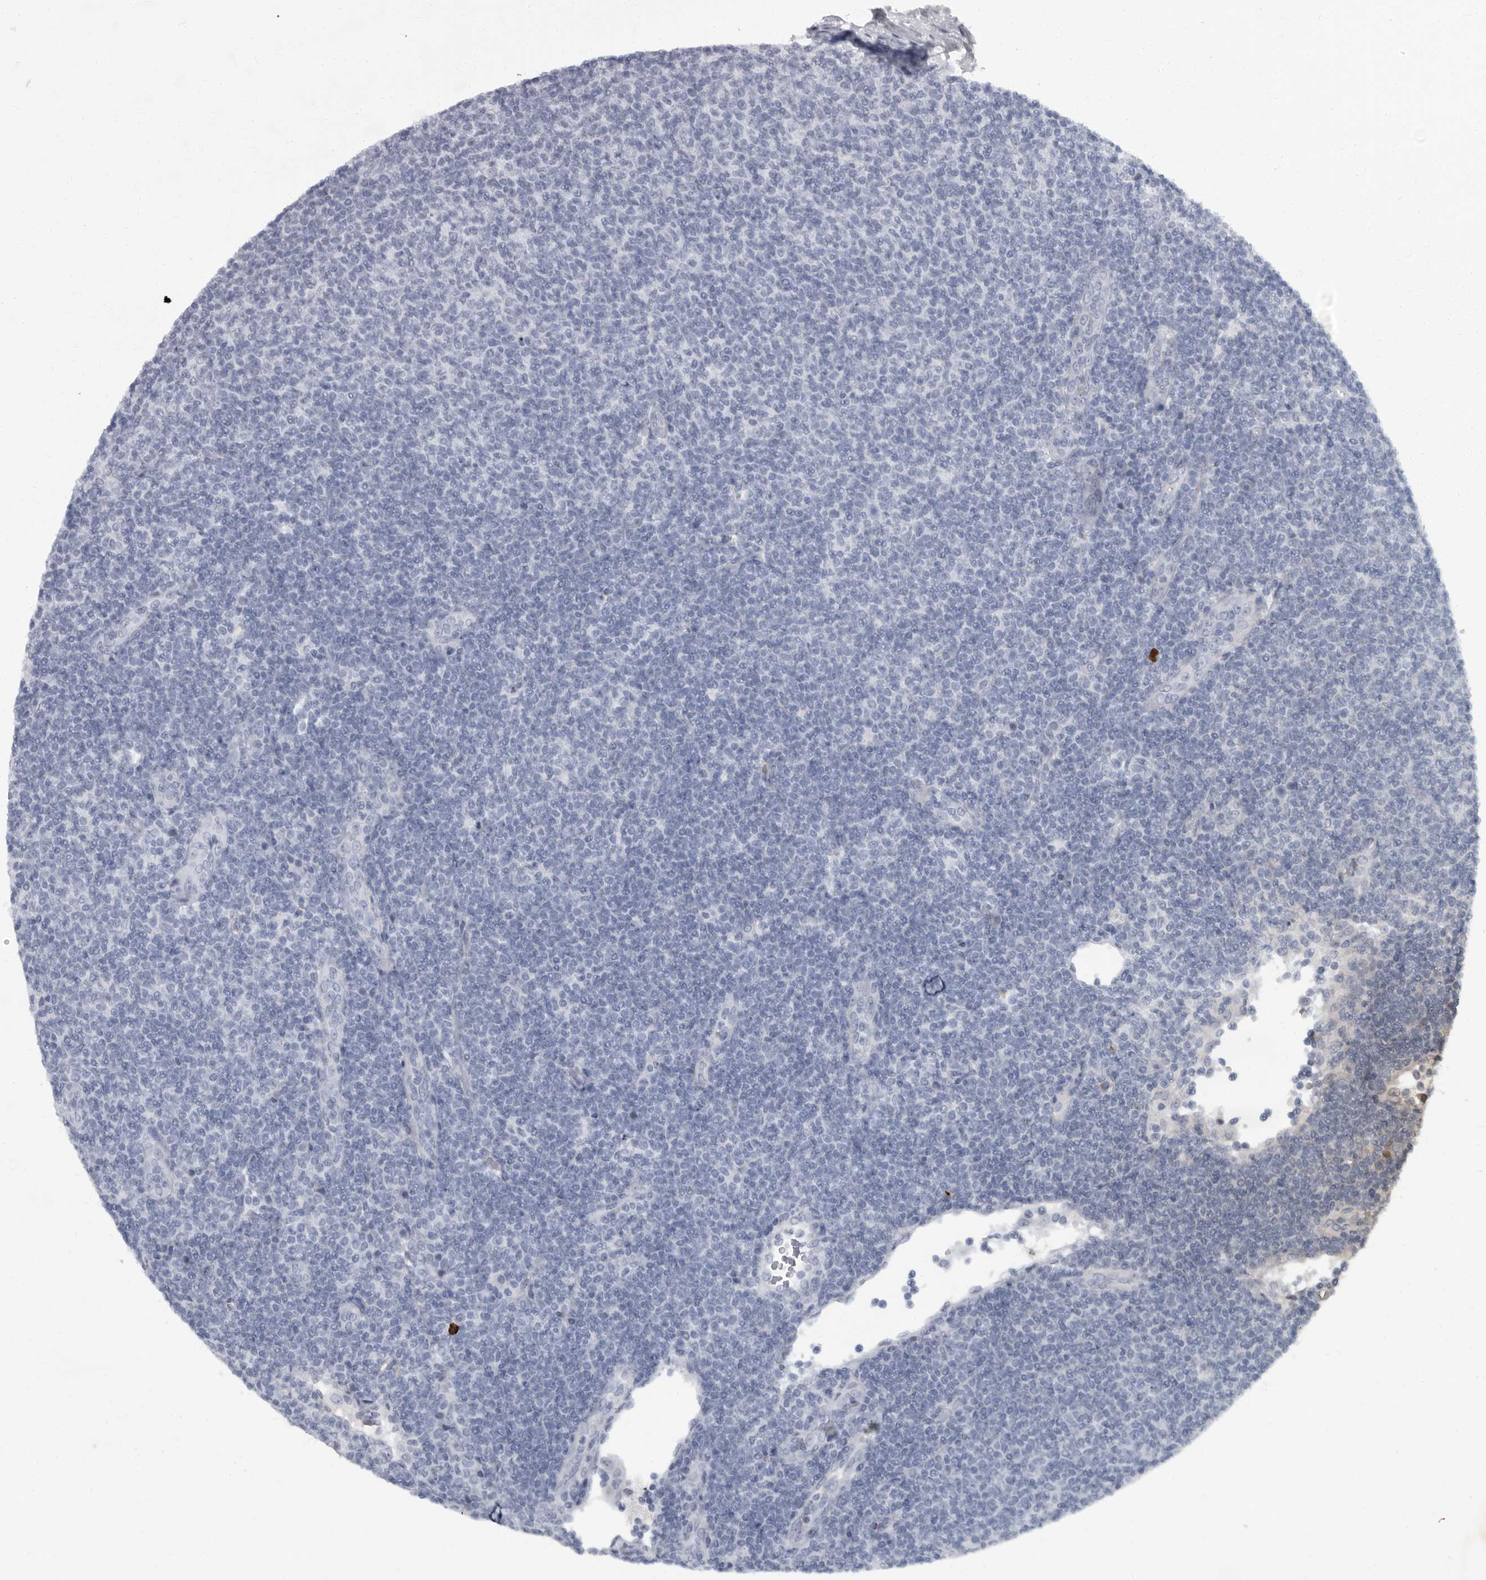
{"staining": {"intensity": "negative", "quantity": "none", "location": "none"}, "tissue": "lymphoma", "cell_type": "Tumor cells", "image_type": "cancer", "snomed": [{"axis": "morphology", "description": "Malignant lymphoma, non-Hodgkin's type, Low grade"}, {"axis": "topography", "description": "Lymph node"}], "caption": "An immunohistochemistry photomicrograph of low-grade malignant lymphoma, non-Hodgkin's type is shown. There is no staining in tumor cells of low-grade malignant lymphoma, non-Hodgkin's type.", "gene": "SLC25A39", "patient": {"sex": "male", "age": 66}}